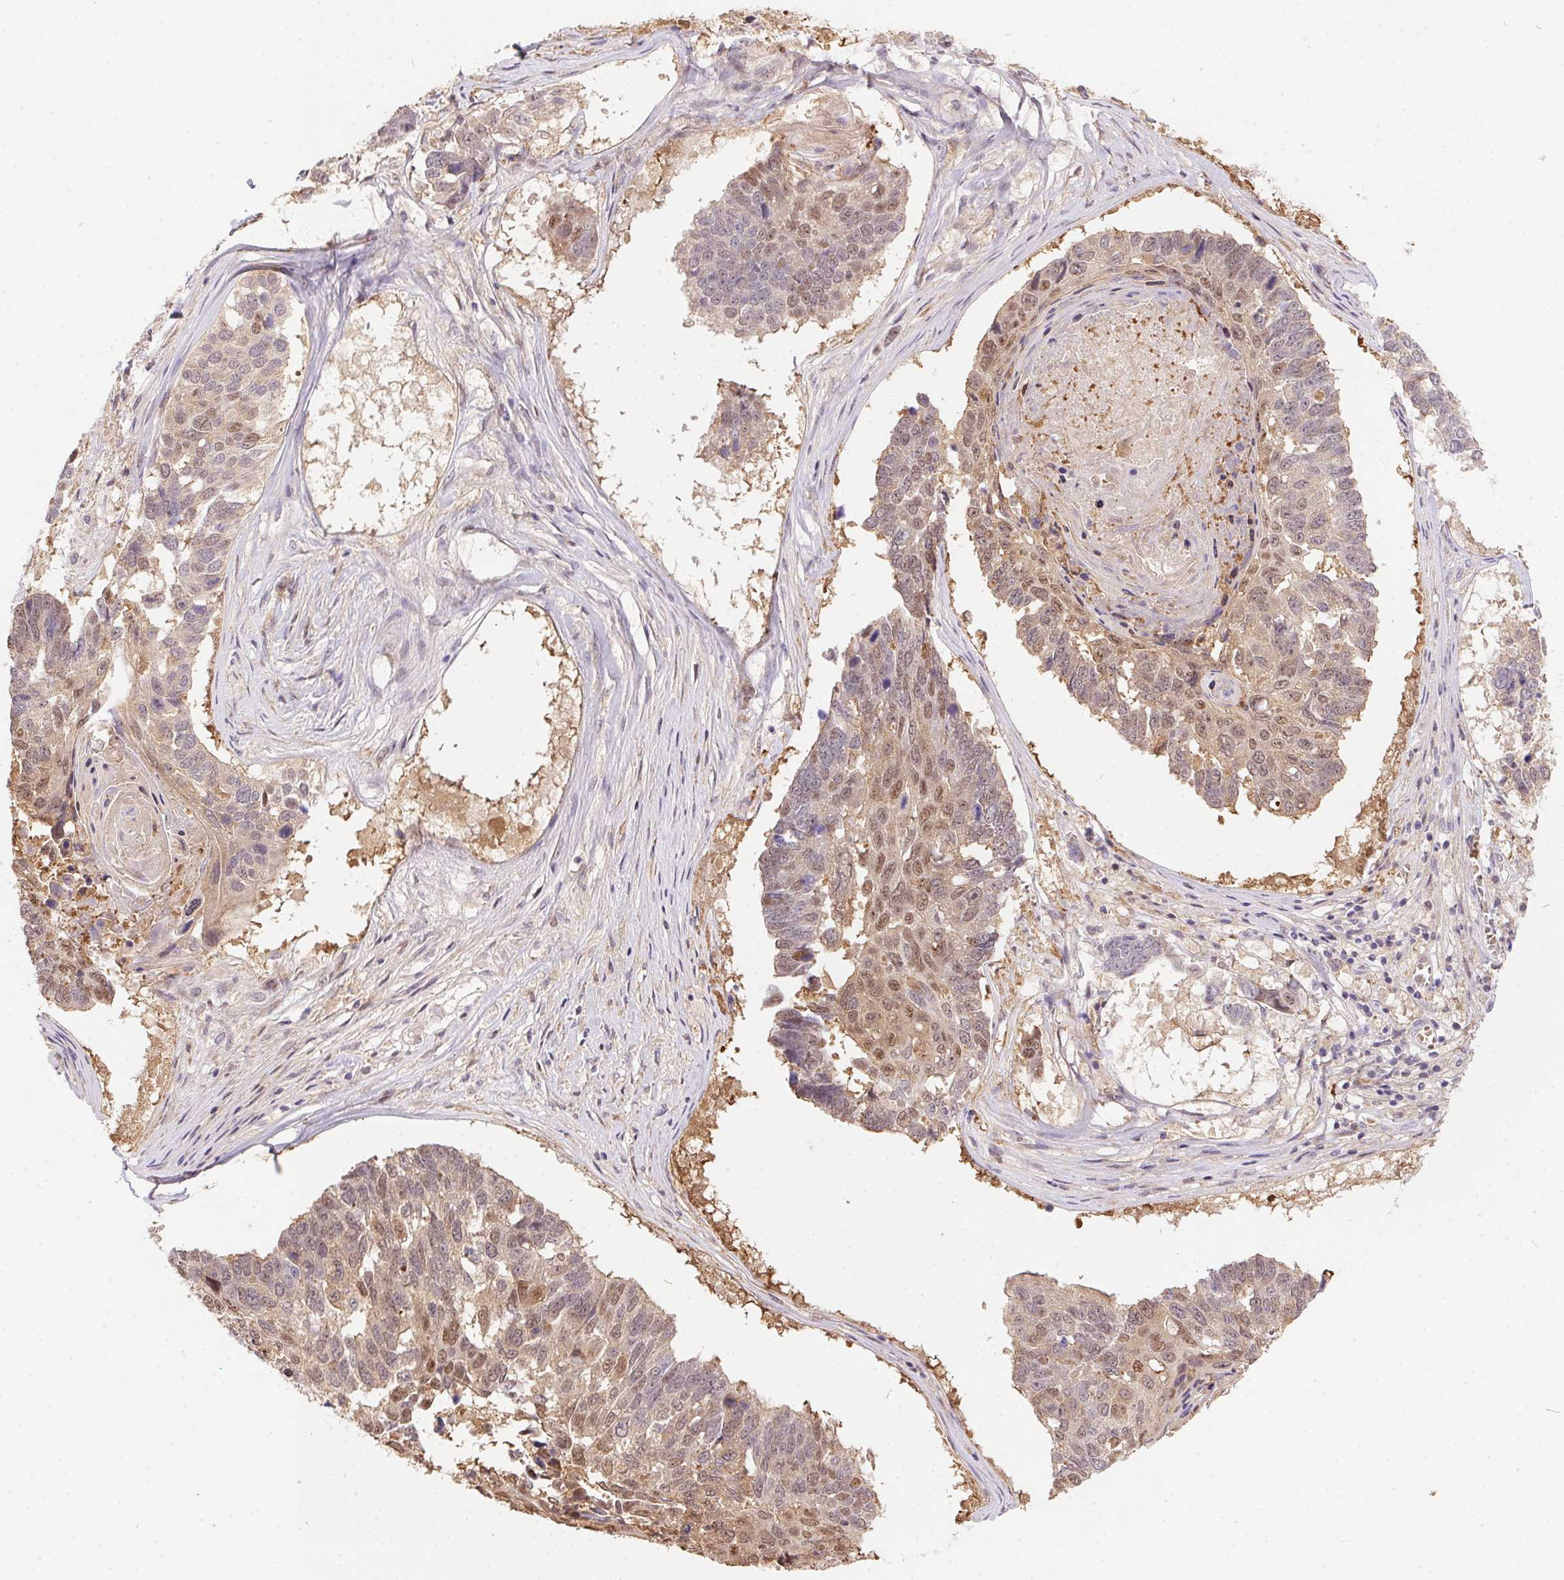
{"staining": {"intensity": "moderate", "quantity": "<25%", "location": "nuclear"}, "tissue": "lung cancer", "cell_type": "Tumor cells", "image_type": "cancer", "snomed": [{"axis": "morphology", "description": "Squamous cell carcinoma, NOS"}, {"axis": "topography", "description": "Lung"}], "caption": "The image displays a brown stain indicating the presence of a protein in the nuclear of tumor cells in squamous cell carcinoma (lung).", "gene": "NUDT16", "patient": {"sex": "male", "age": 73}}